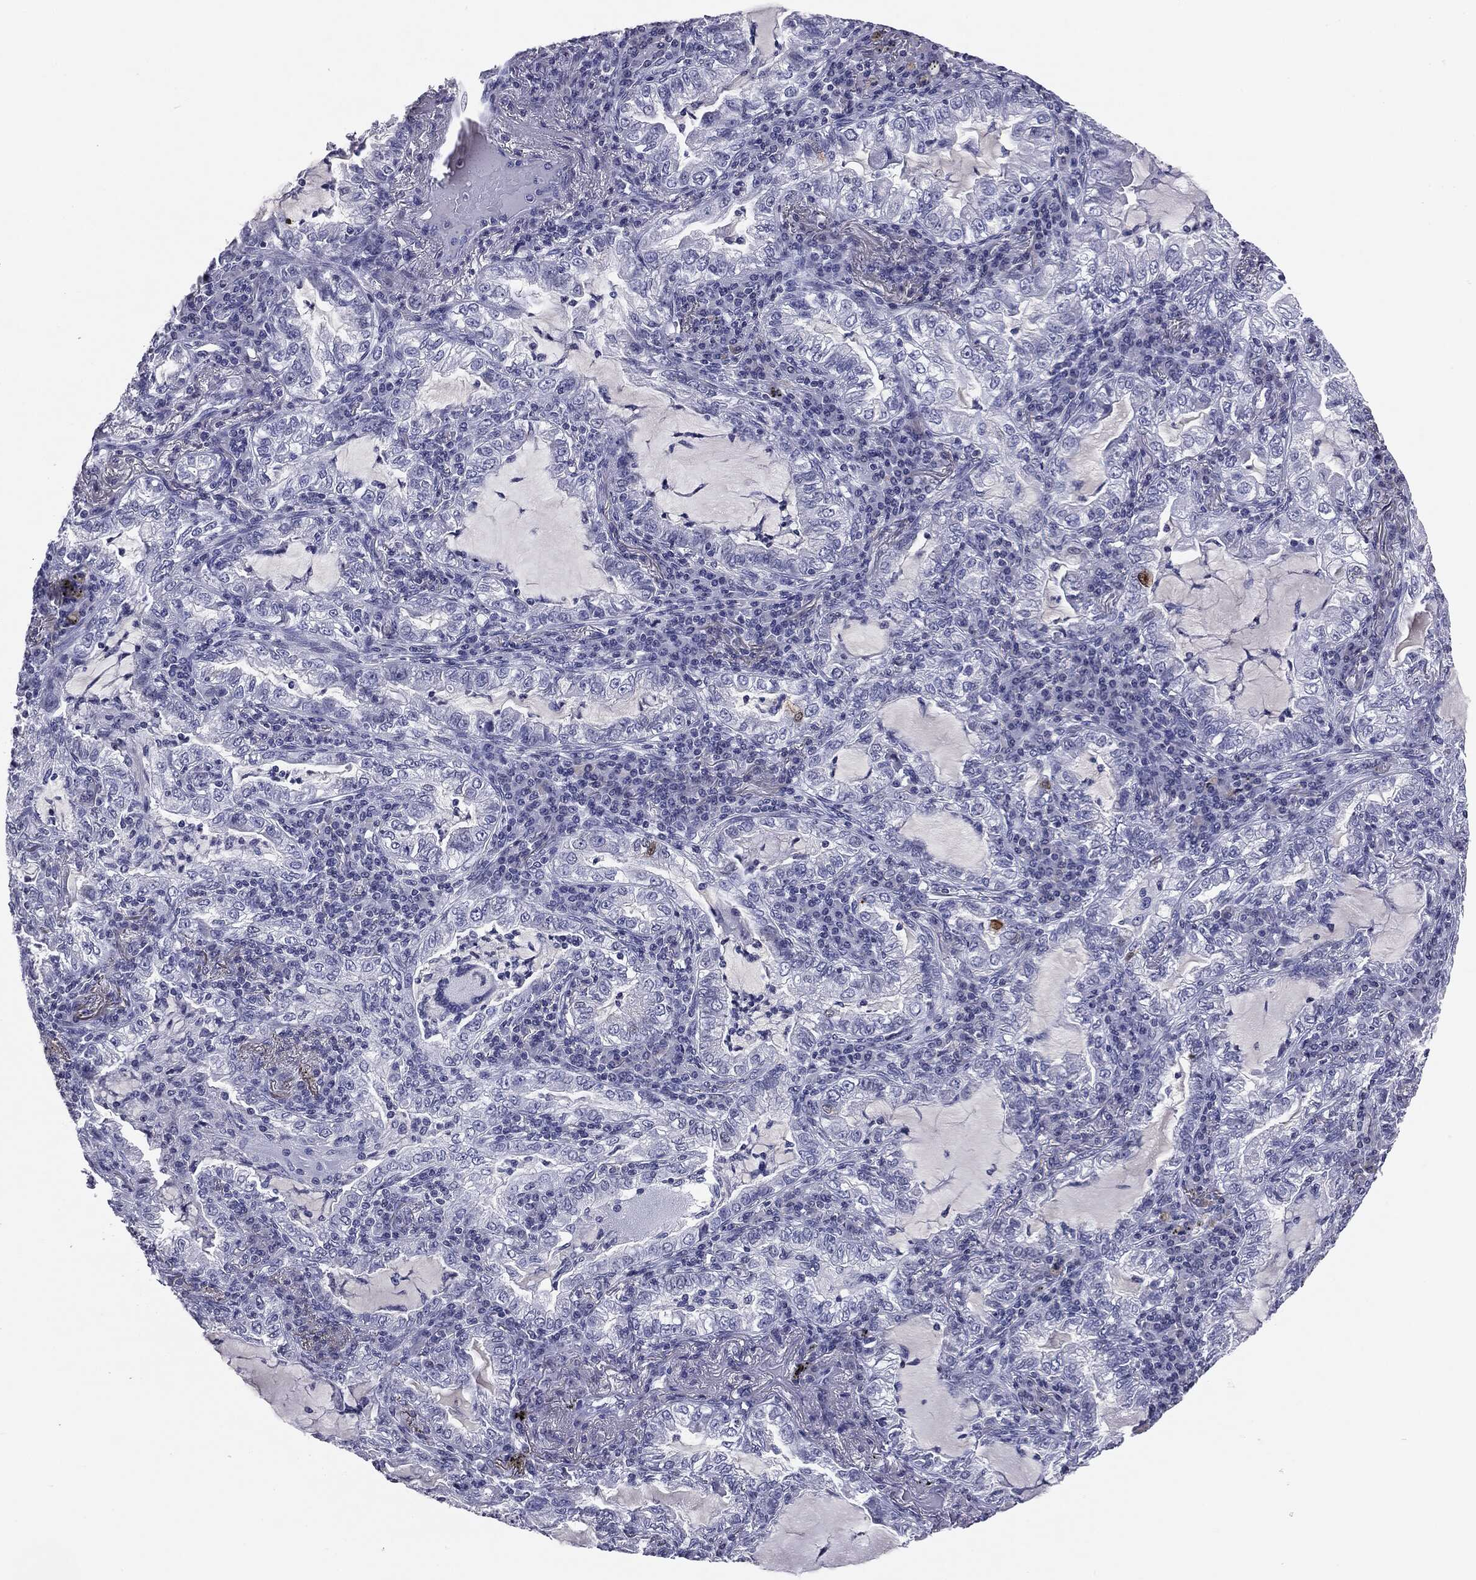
{"staining": {"intensity": "negative", "quantity": "none", "location": "none"}, "tissue": "lung cancer", "cell_type": "Tumor cells", "image_type": "cancer", "snomed": [{"axis": "morphology", "description": "Adenocarcinoma, NOS"}, {"axis": "topography", "description": "Lung"}], "caption": "There is no significant staining in tumor cells of lung cancer (adenocarcinoma).", "gene": "SERPINB4", "patient": {"sex": "female", "age": 73}}